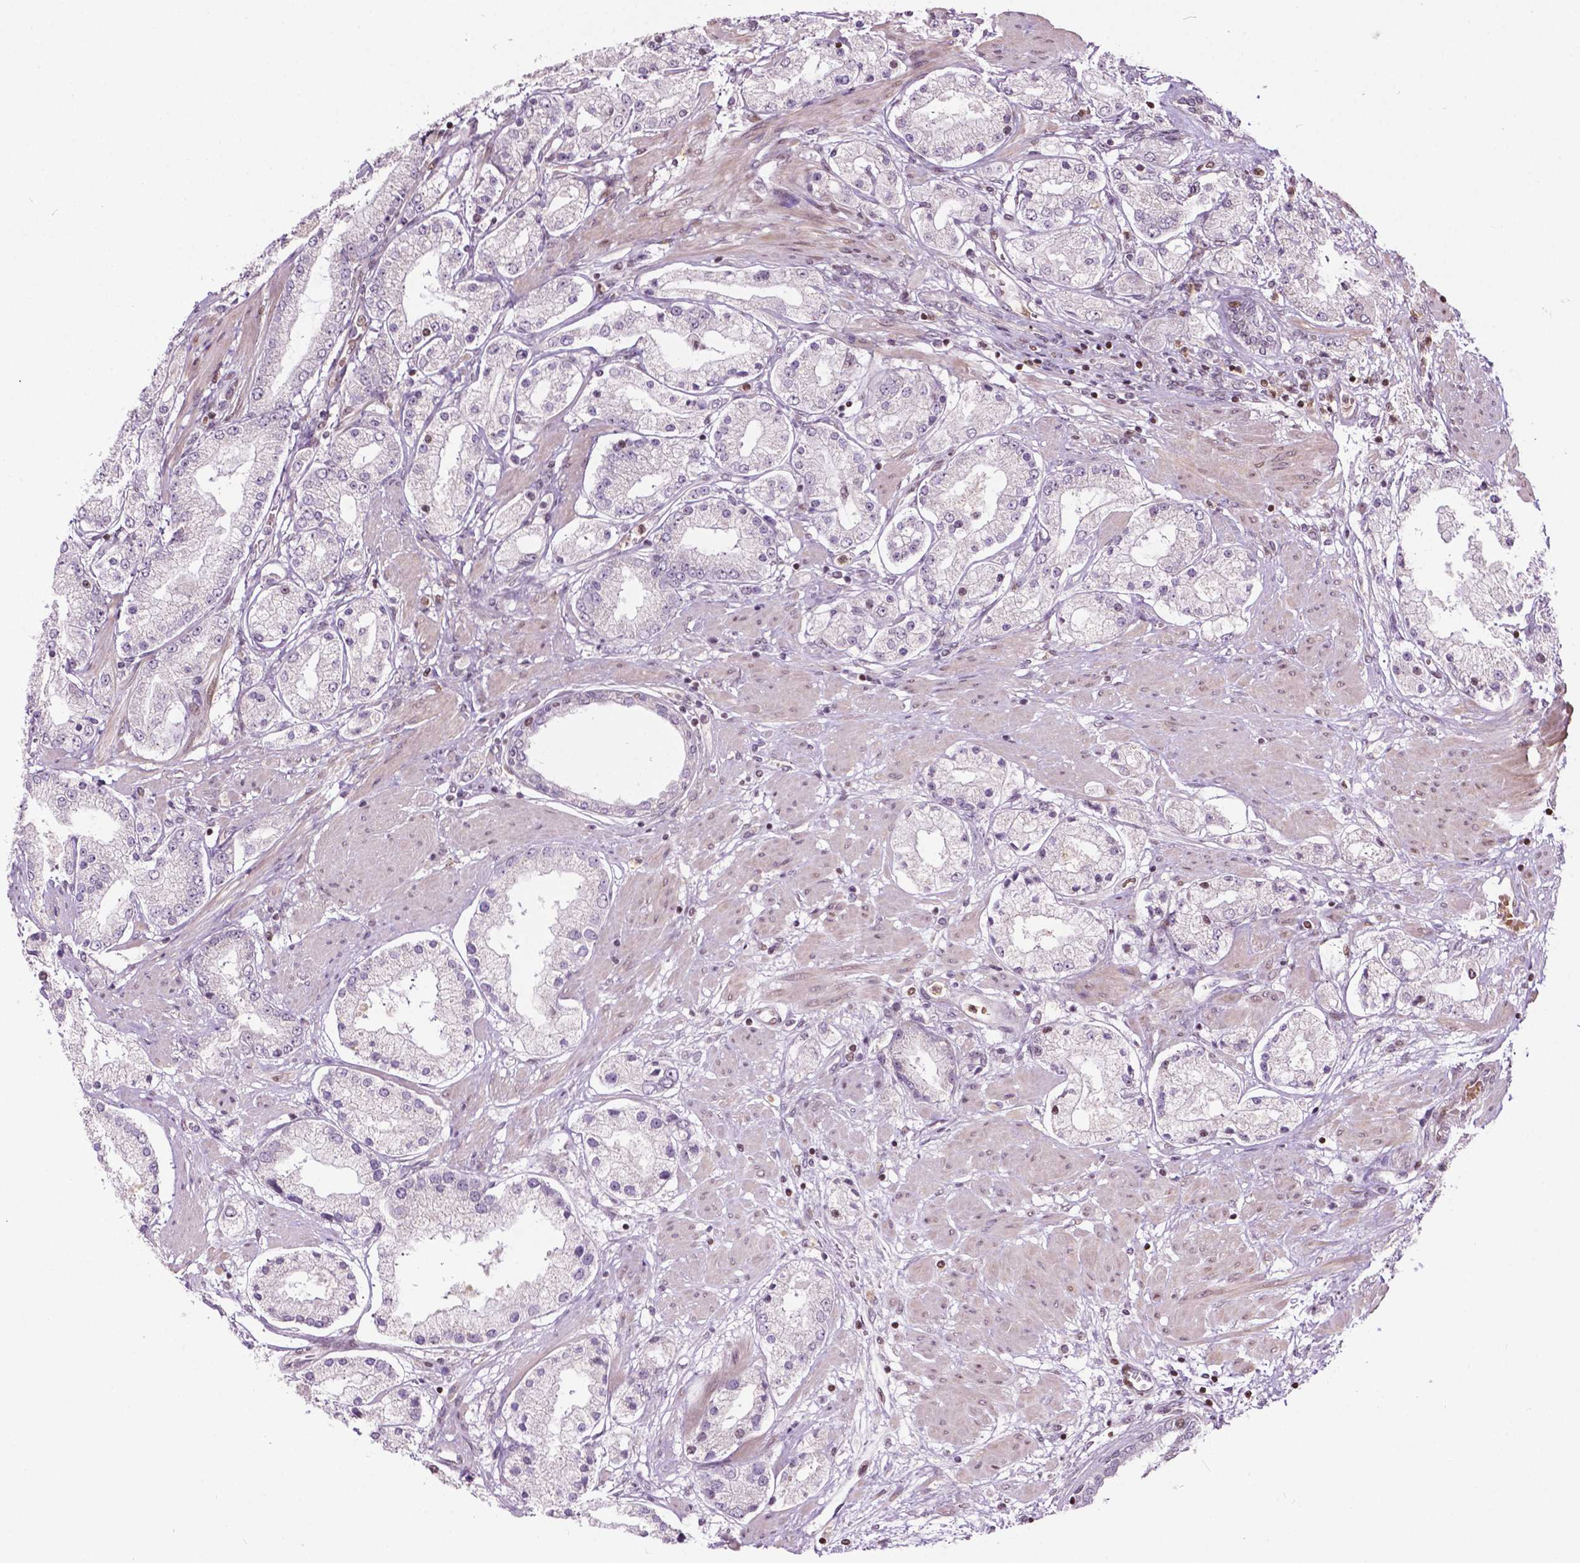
{"staining": {"intensity": "negative", "quantity": "none", "location": "none"}, "tissue": "prostate cancer", "cell_type": "Tumor cells", "image_type": "cancer", "snomed": [{"axis": "morphology", "description": "Adenocarcinoma, High grade"}, {"axis": "topography", "description": "Prostate"}], "caption": "Protein analysis of prostate adenocarcinoma (high-grade) shows no significant expression in tumor cells.", "gene": "PTPN18", "patient": {"sex": "male", "age": 67}}